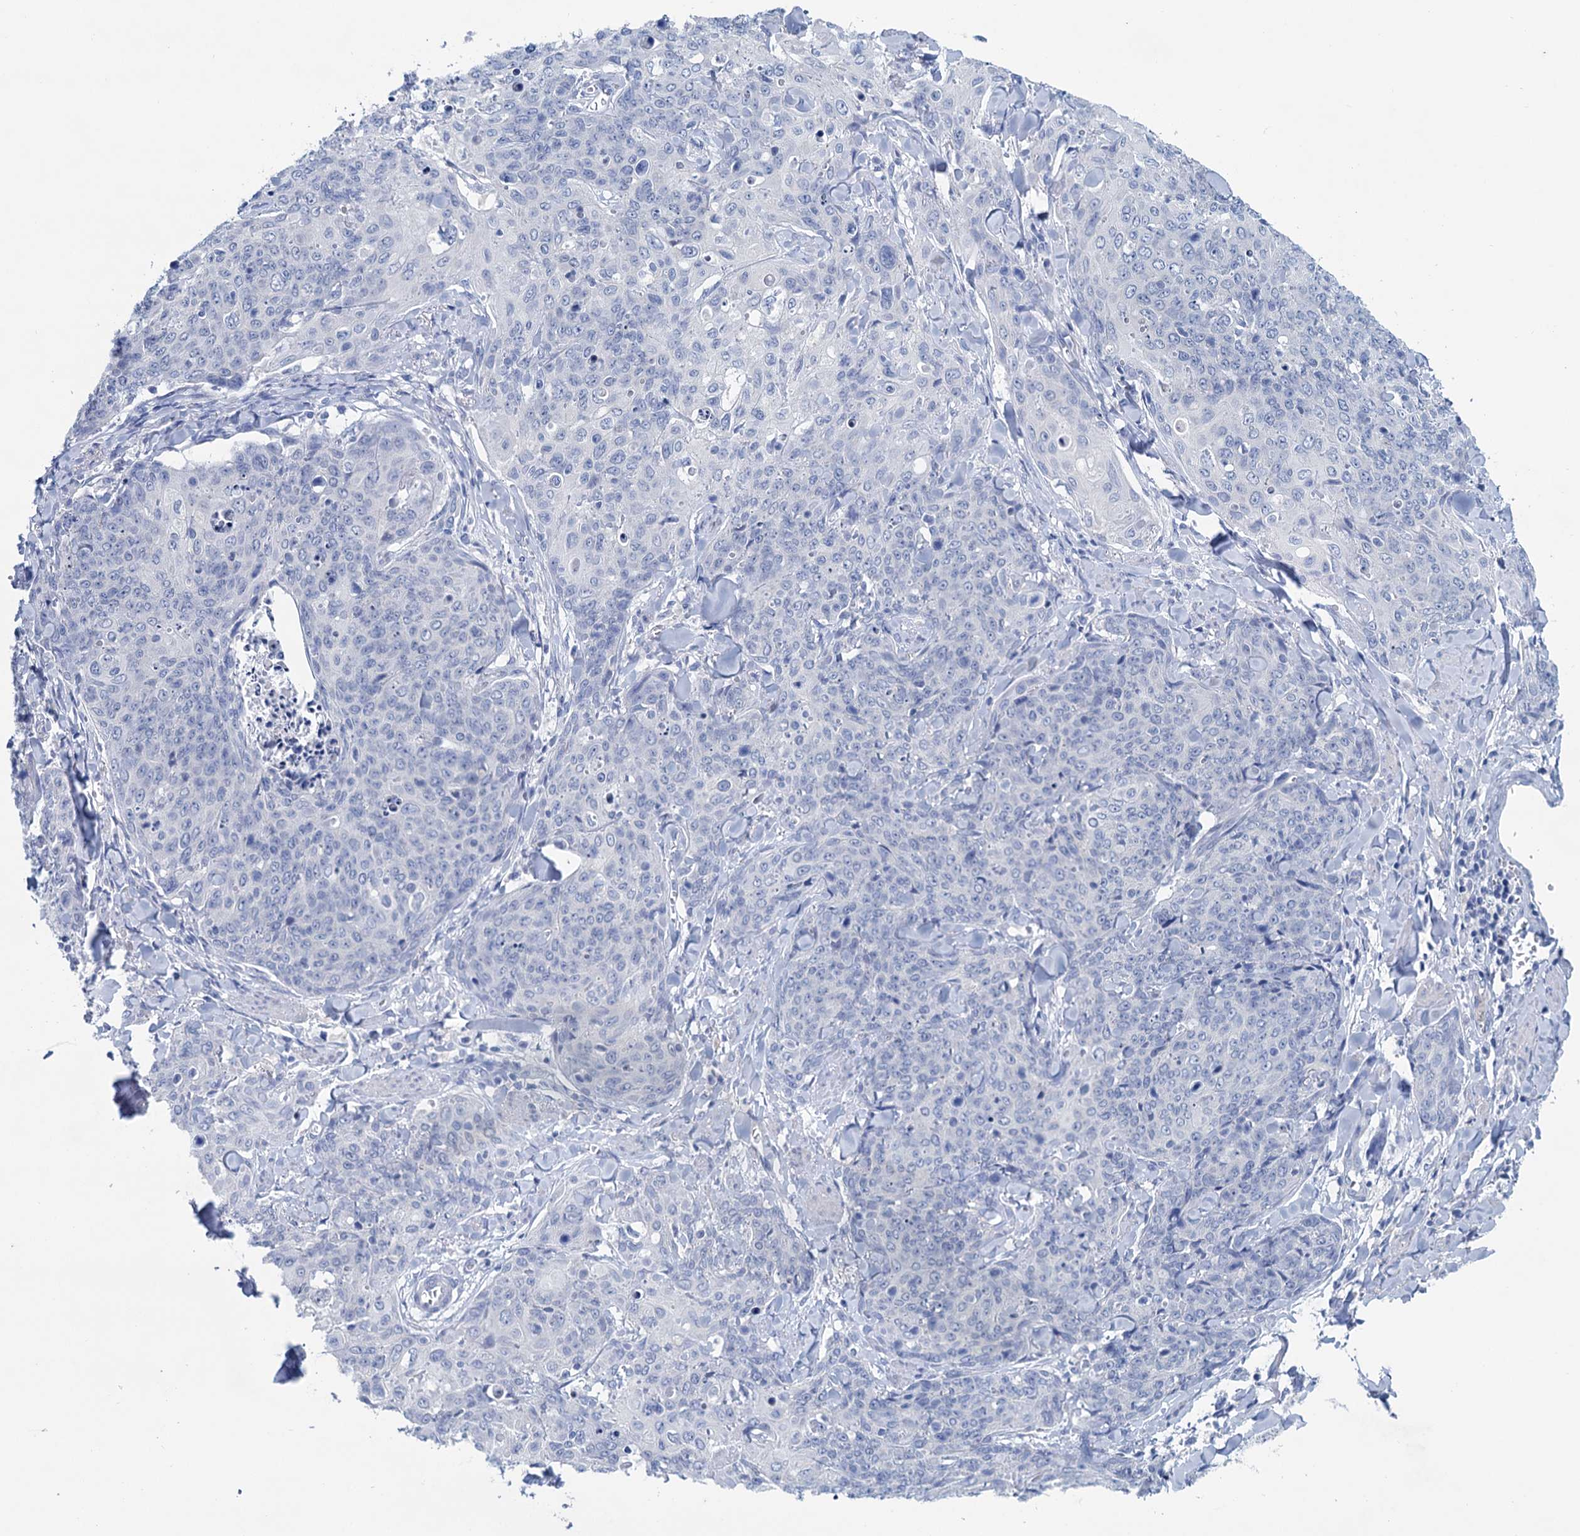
{"staining": {"intensity": "negative", "quantity": "none", "location": "none"}, "tissue": "skin cancer", "cell_type": "Tumor cells", "image_type": "cancer", "snomed": [{"axis": "morphology", "description": "Squamous cell carcinoma, NOS"}, {"axis": "topography", "description": "Skin"}, {"axis": "topography", "description": "Vulva"}], "caption": "This is an IHC image of skin cancer. There is no expression in tumor cells.", "gene": "MYOZ3", "patient": {"sex": "female", "age": 85}}